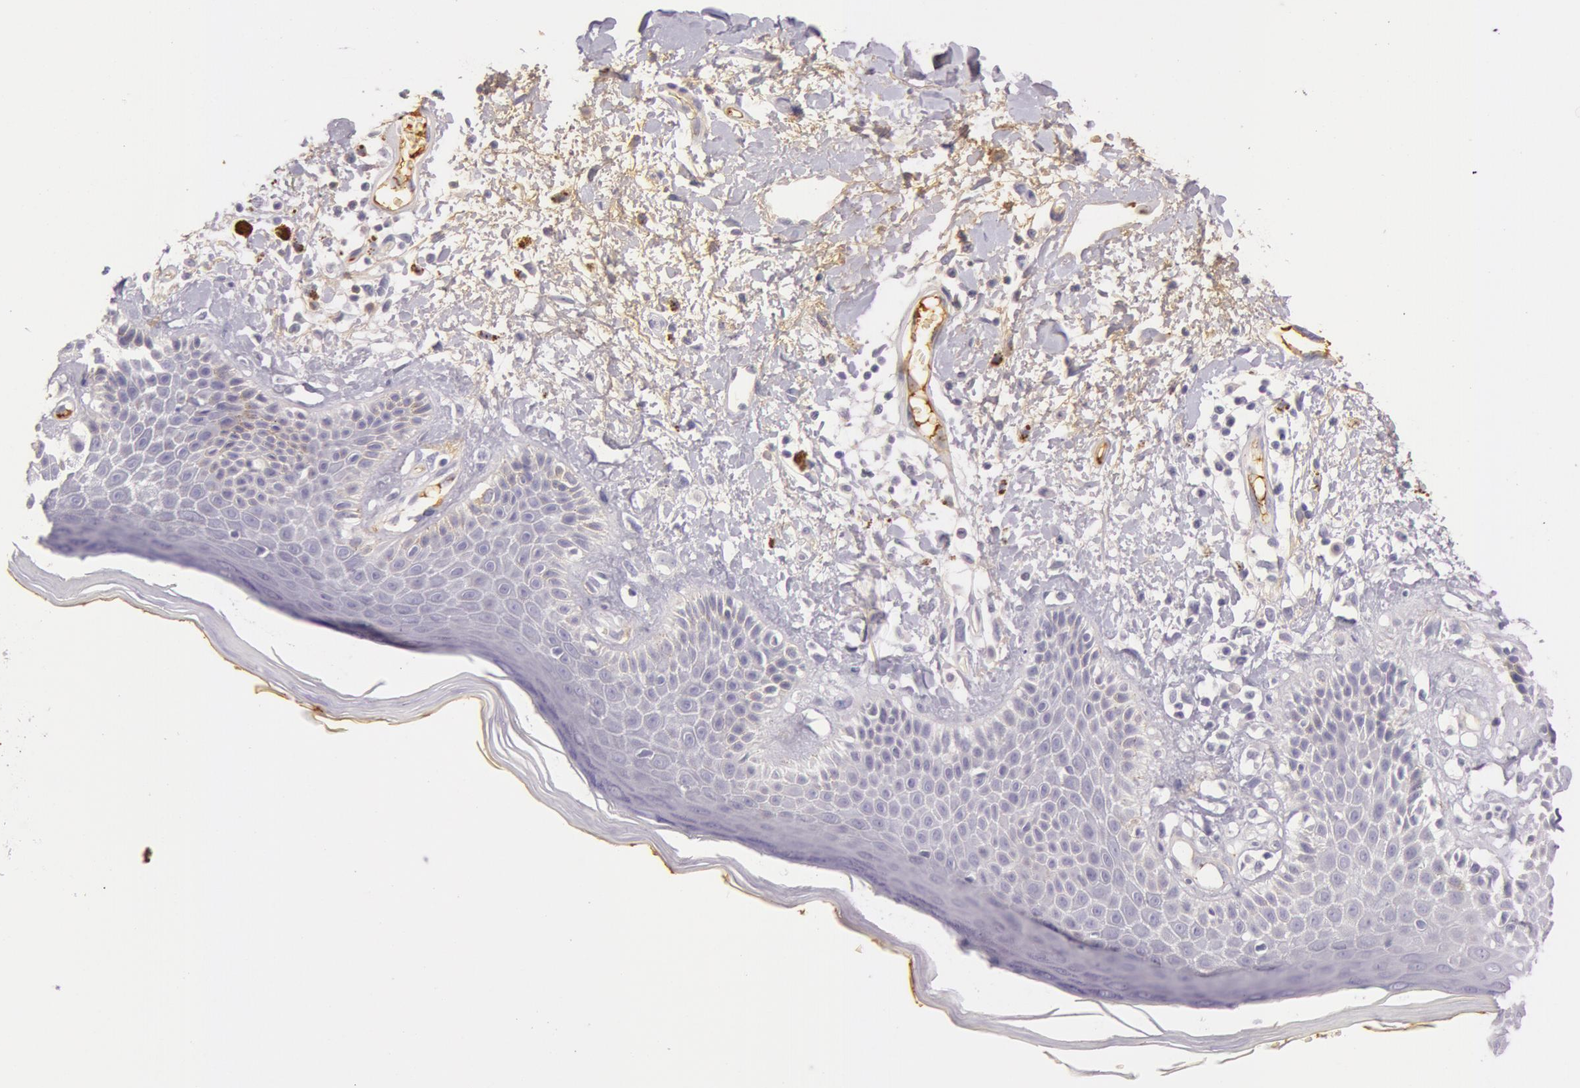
{"staining": {"intensity": "negative", "quantity": "none", "location": "none"}, "tissue": "skin", "cell_type": "Epidermal cells", "image_type": "normal", "snomed": [{"axis": "morphology", "description": "Normal tissue, NOS"}, {"axis": "topography", "description": "Anal"}], "caption": "Normal skin was stained to show a protein in brown. There is no significant expression in epidermal cells.", "gene": "C4BPA", "patient": {"sex": "female", "age": 78}}